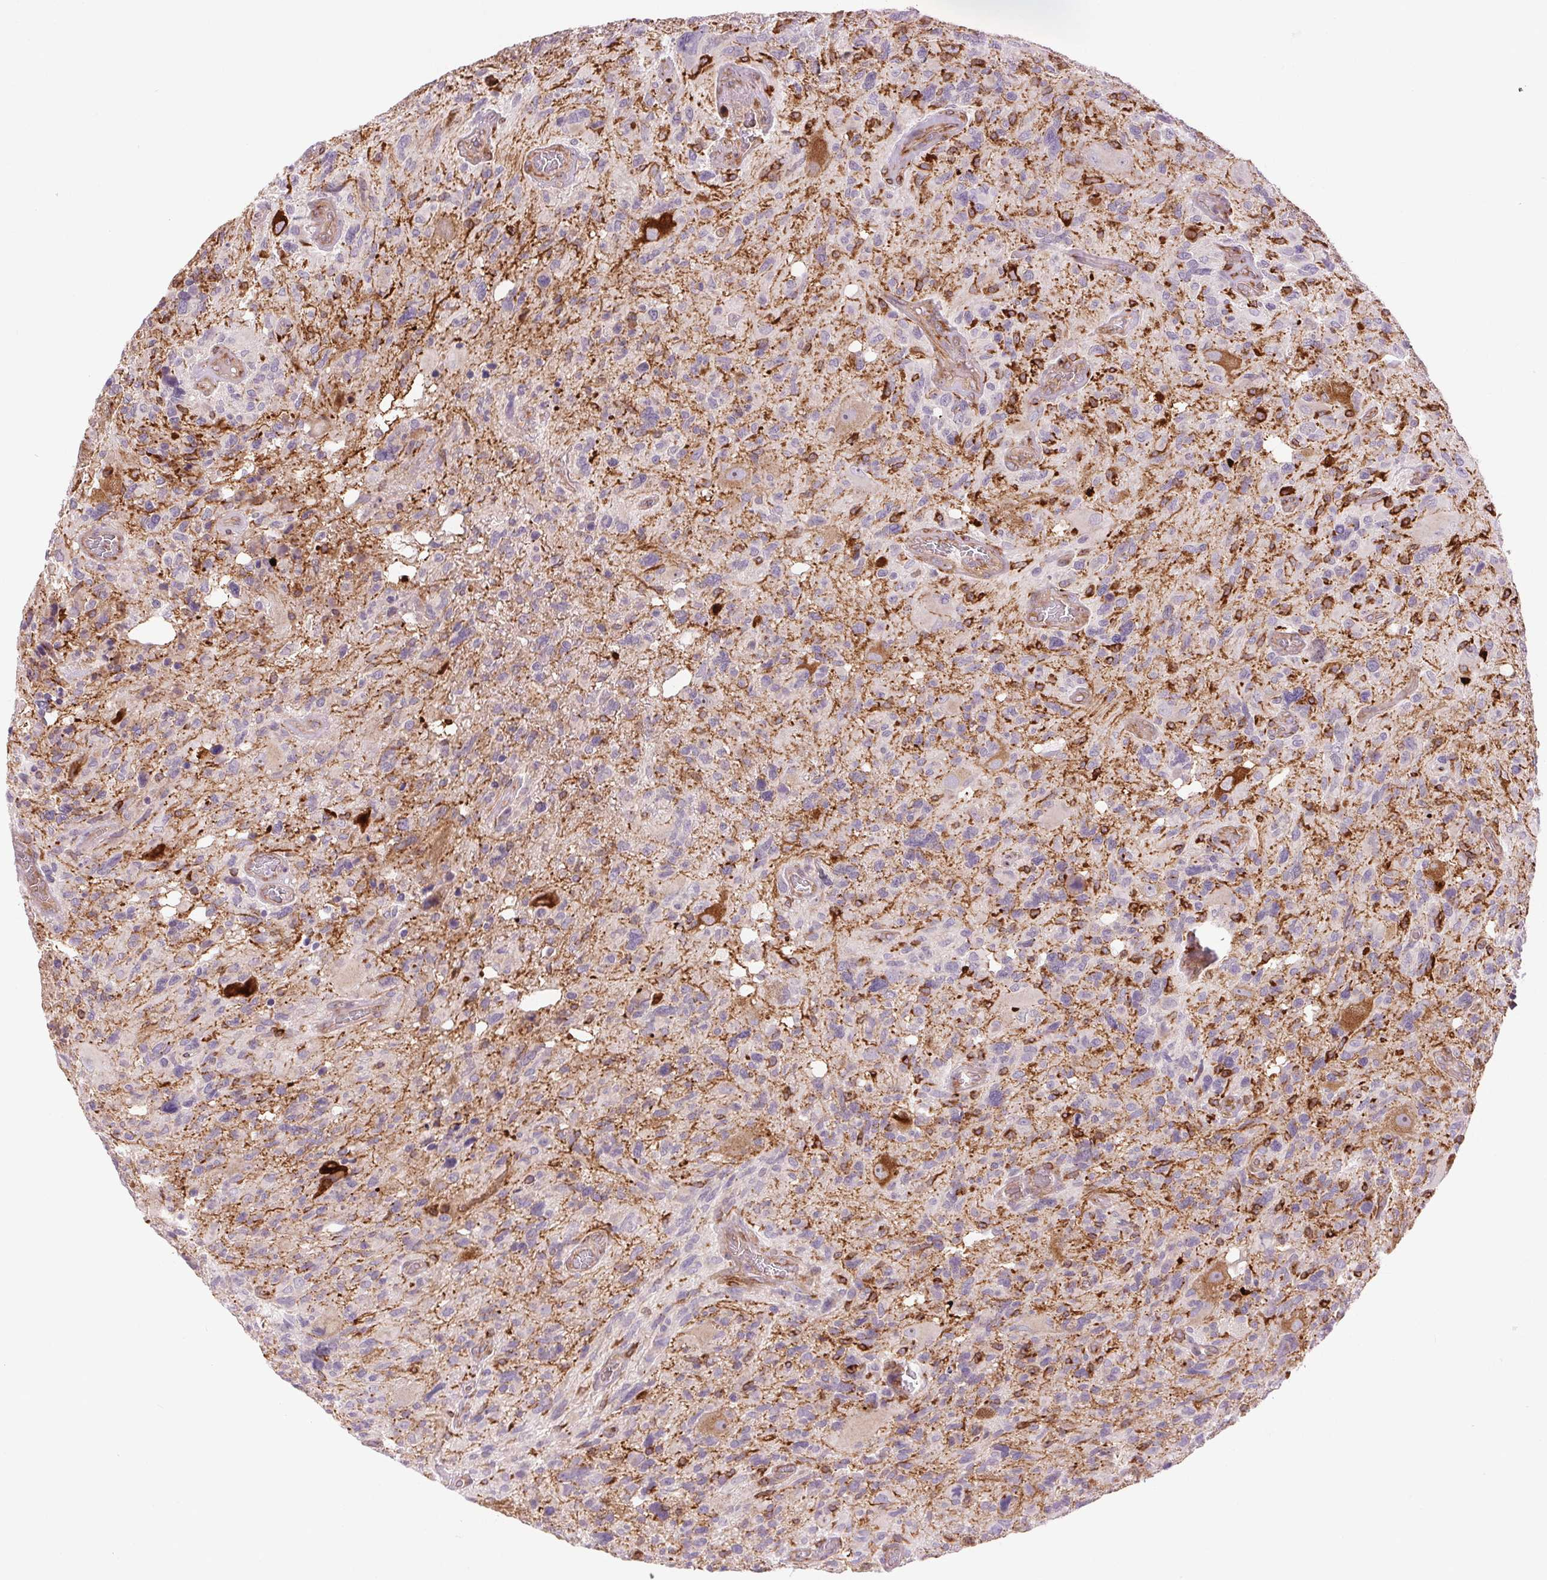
{"staining": {"intensity": "strong", "quantity": "<25%", "location": "cytoplasmic/membranous"}, "tissue": "glioma", "cell_type": "Tumor cells", "image_type": "cancer", "snomed": [{"axis": "morphology", "description": "Glioma, malignant, High grade"}, {"axis": "topography", "description": "Brain"}], "caption": "Protein staining of high-grade glioma (malignant) tissue exhibits strong cytoplasmic/membranous staining in approximately <25% of tumor cells.", "gene": "METTL17", "patient": {"sex": "male", "age": 49}}